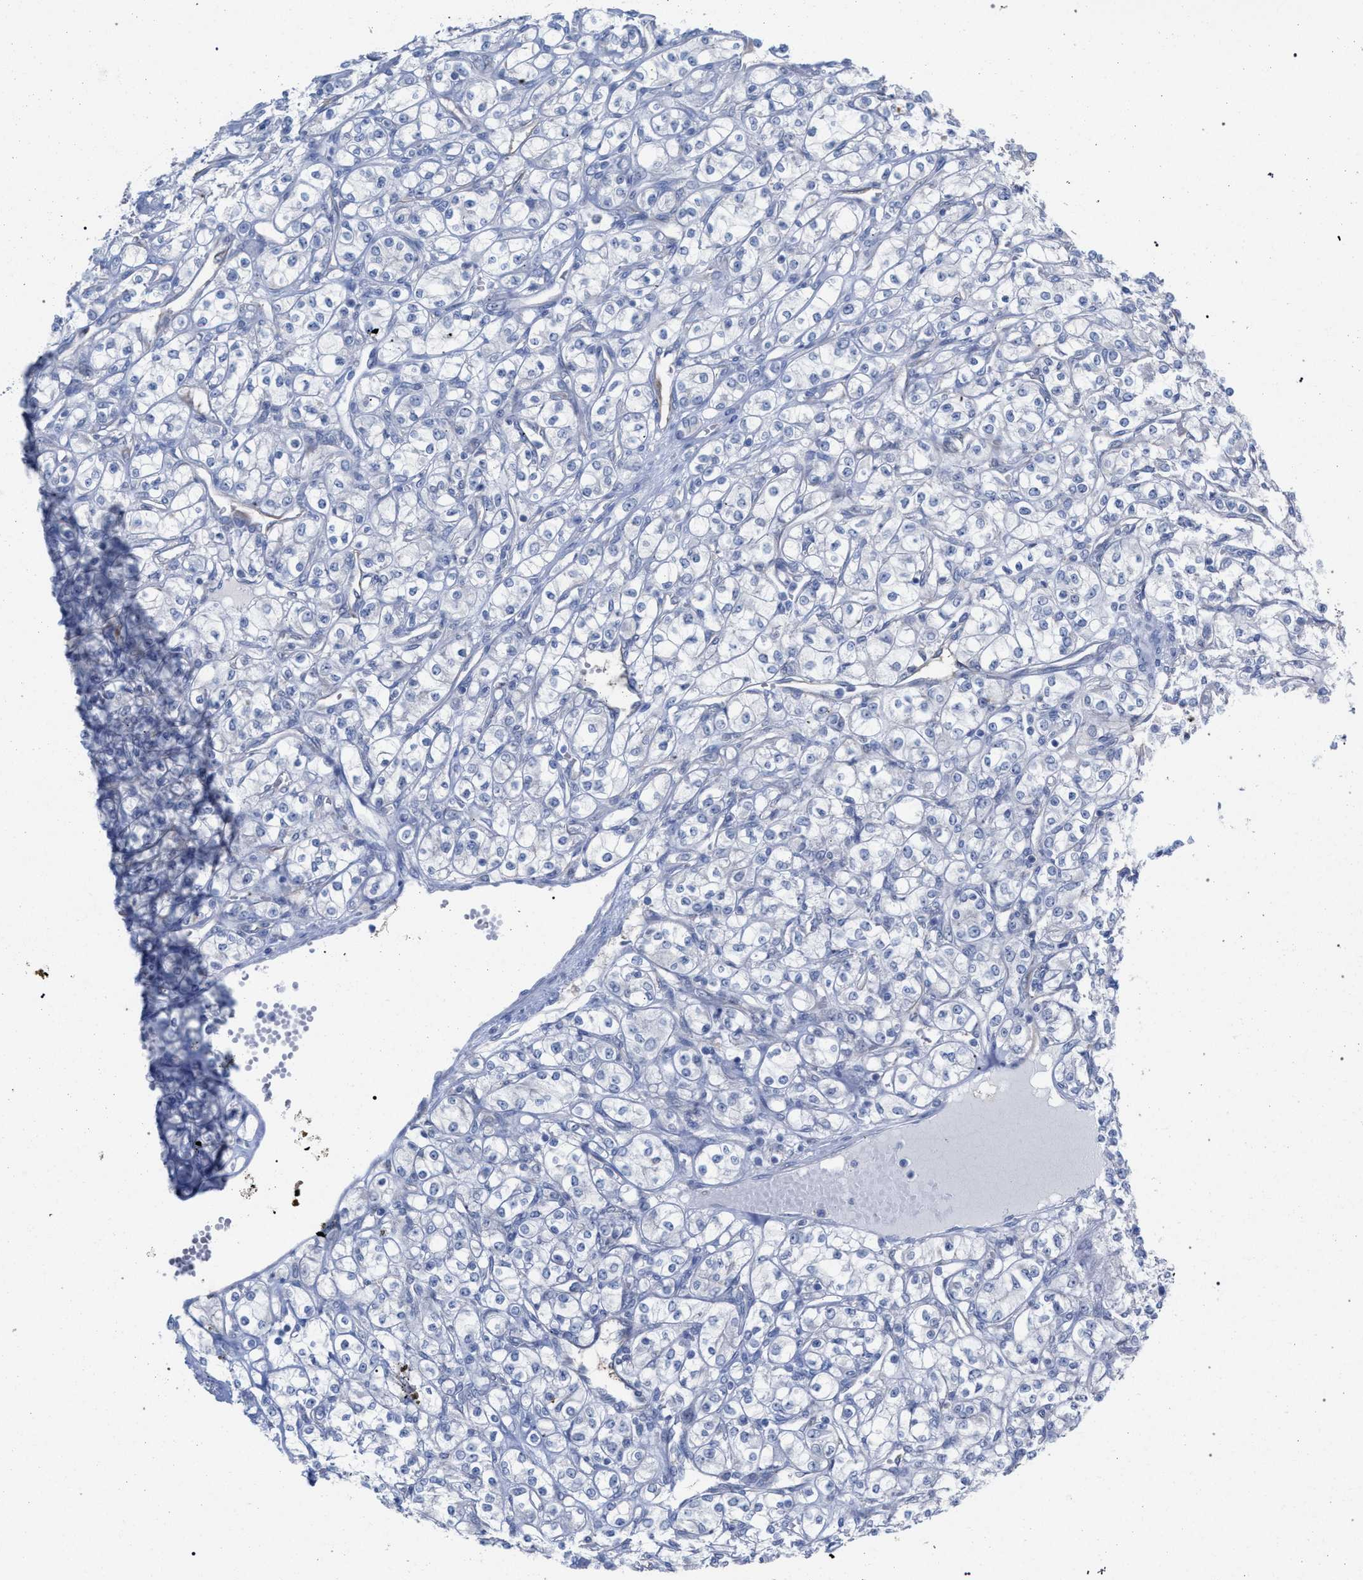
{"staining": {"intensity": "negative", "quantity": "none", "location": "none"}, "tissue": "renal cancer", "cell_type": "Tumor cells", "image_type": "cancer", "snomed": [{"axis": "morphology", "description": "Adenocarcinoma, NOS"}, {"axis": "topography", "description": "Kidney"}], "caption": "Human adenocarcinoma (renal) stained for a protein using IHC shows no positivity in tumor cells.", "gene": "FHOD3", "patient": {"sex": "male", "age": 77}}